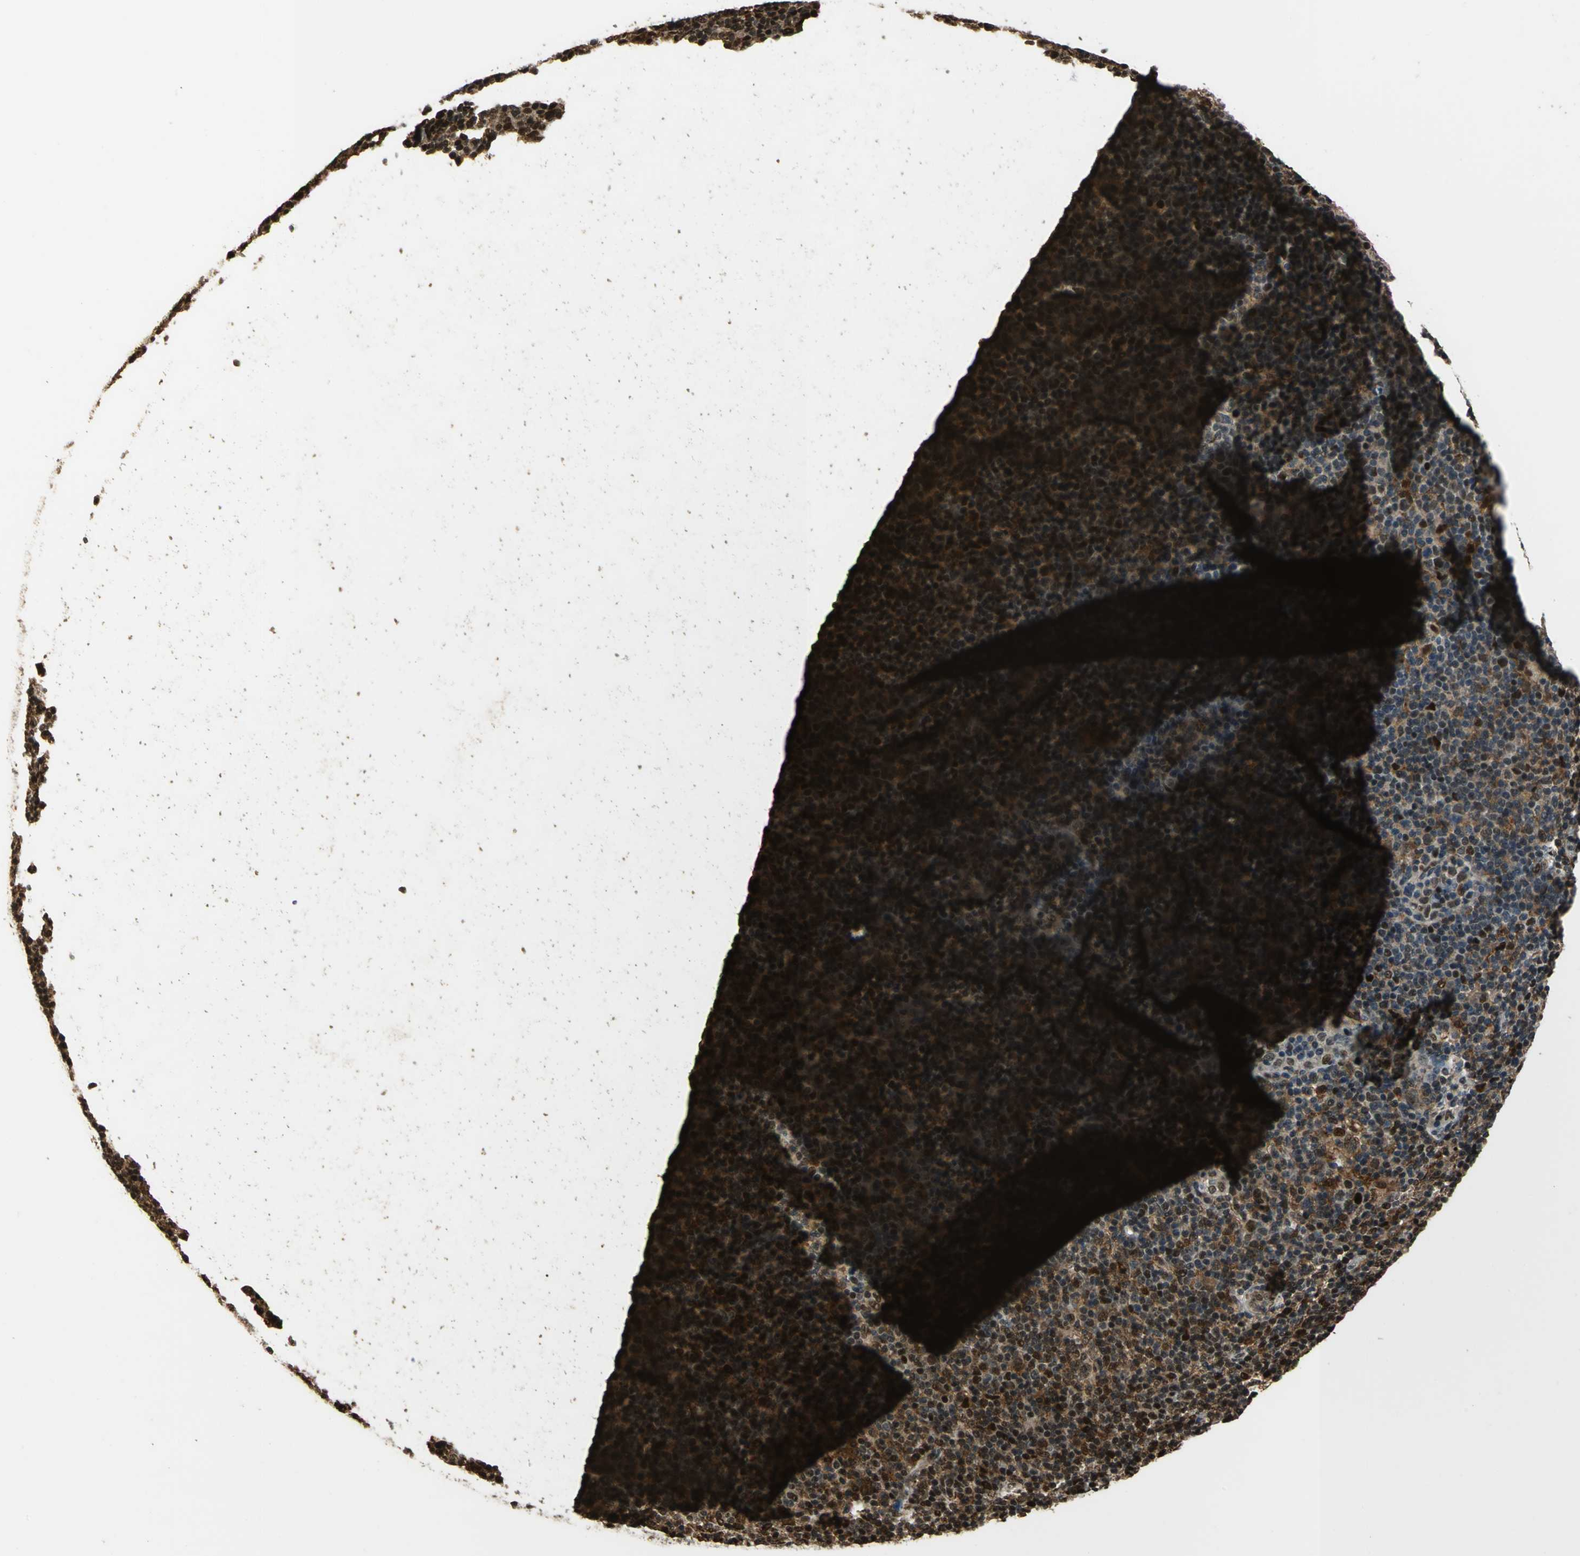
{"staining": {"intensity": "moderate", "quantity": ">75%", "location": "cytoplasmic/membranous,nuclear"}, "tissue": "lymphoma", "cell_type": "Tumor cells", "image_type": "cancer", "snomed": [{"axis": "morphology", "description": "Malignant lymphoma, non-Hodgkin's type, Low grade"}, {"axis": "topography", "description": "Lymph node"}], "caption": "Protein staining reveals moderate cytoplasmic/membranous and nuclear expression in about >75% of tumor cells in lymphoma.", "gene": "MIS18BP1", "patient": {"sex": "male", "age": 70}}